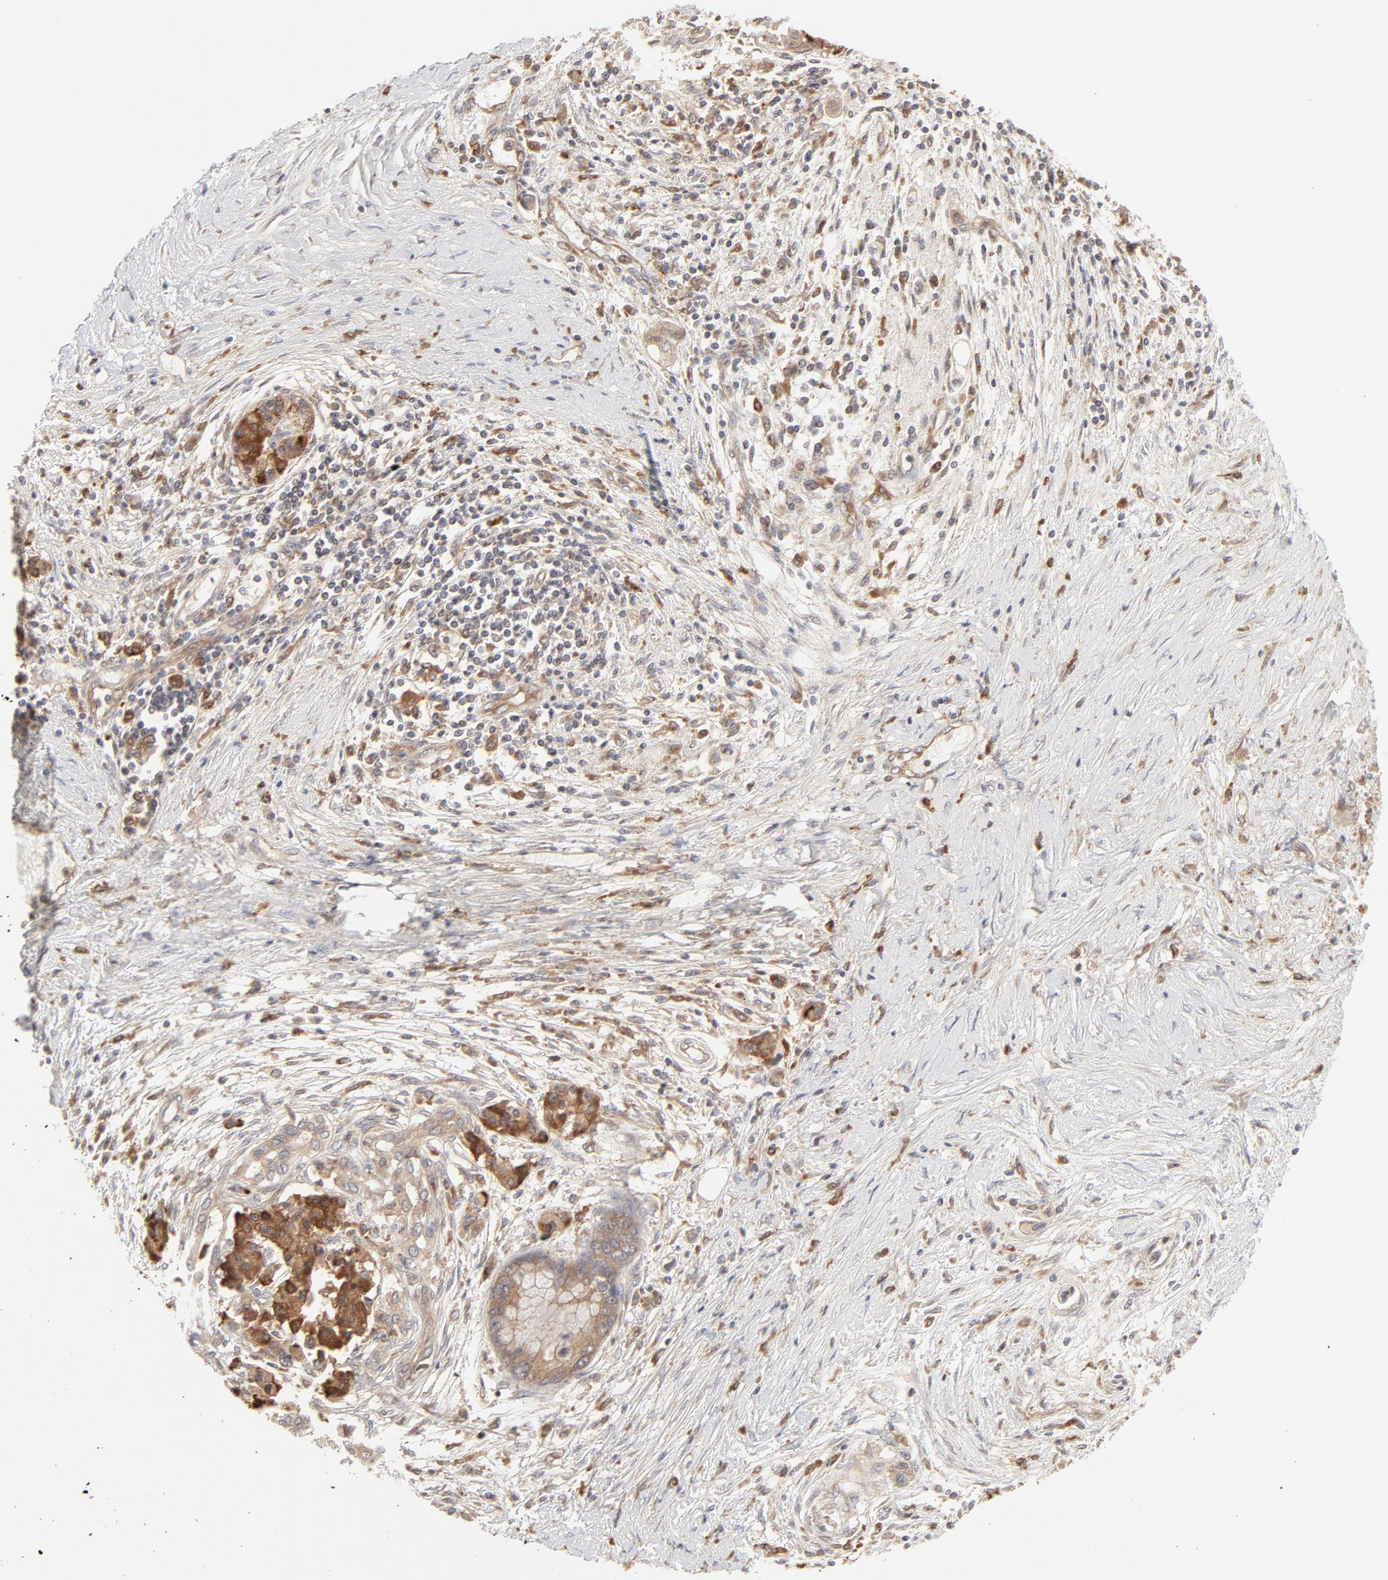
{"staining": {"intensity": "strong", "quantity": ">75%", "location": "cytoplasmic/membranous"}, "tissue": "pancreatic cancer", "cell_type": "Tumor cells", "image_type": "cancer", "snomed": [{"axis": "morphology", "description": "Adenocarcinoma, NOS"}, {"axis": "topography", "description": "Pancreas"}], "caption": "Immunohistochemistry photomicrograph of human pancreatic cancer stained for a protein (brown), which shows high levels of strong cytoplasmic/membranous staining in about >75% of tumor cells.", "gene": "RAB5C", "patient": {"sex": "female", "age": 59}}